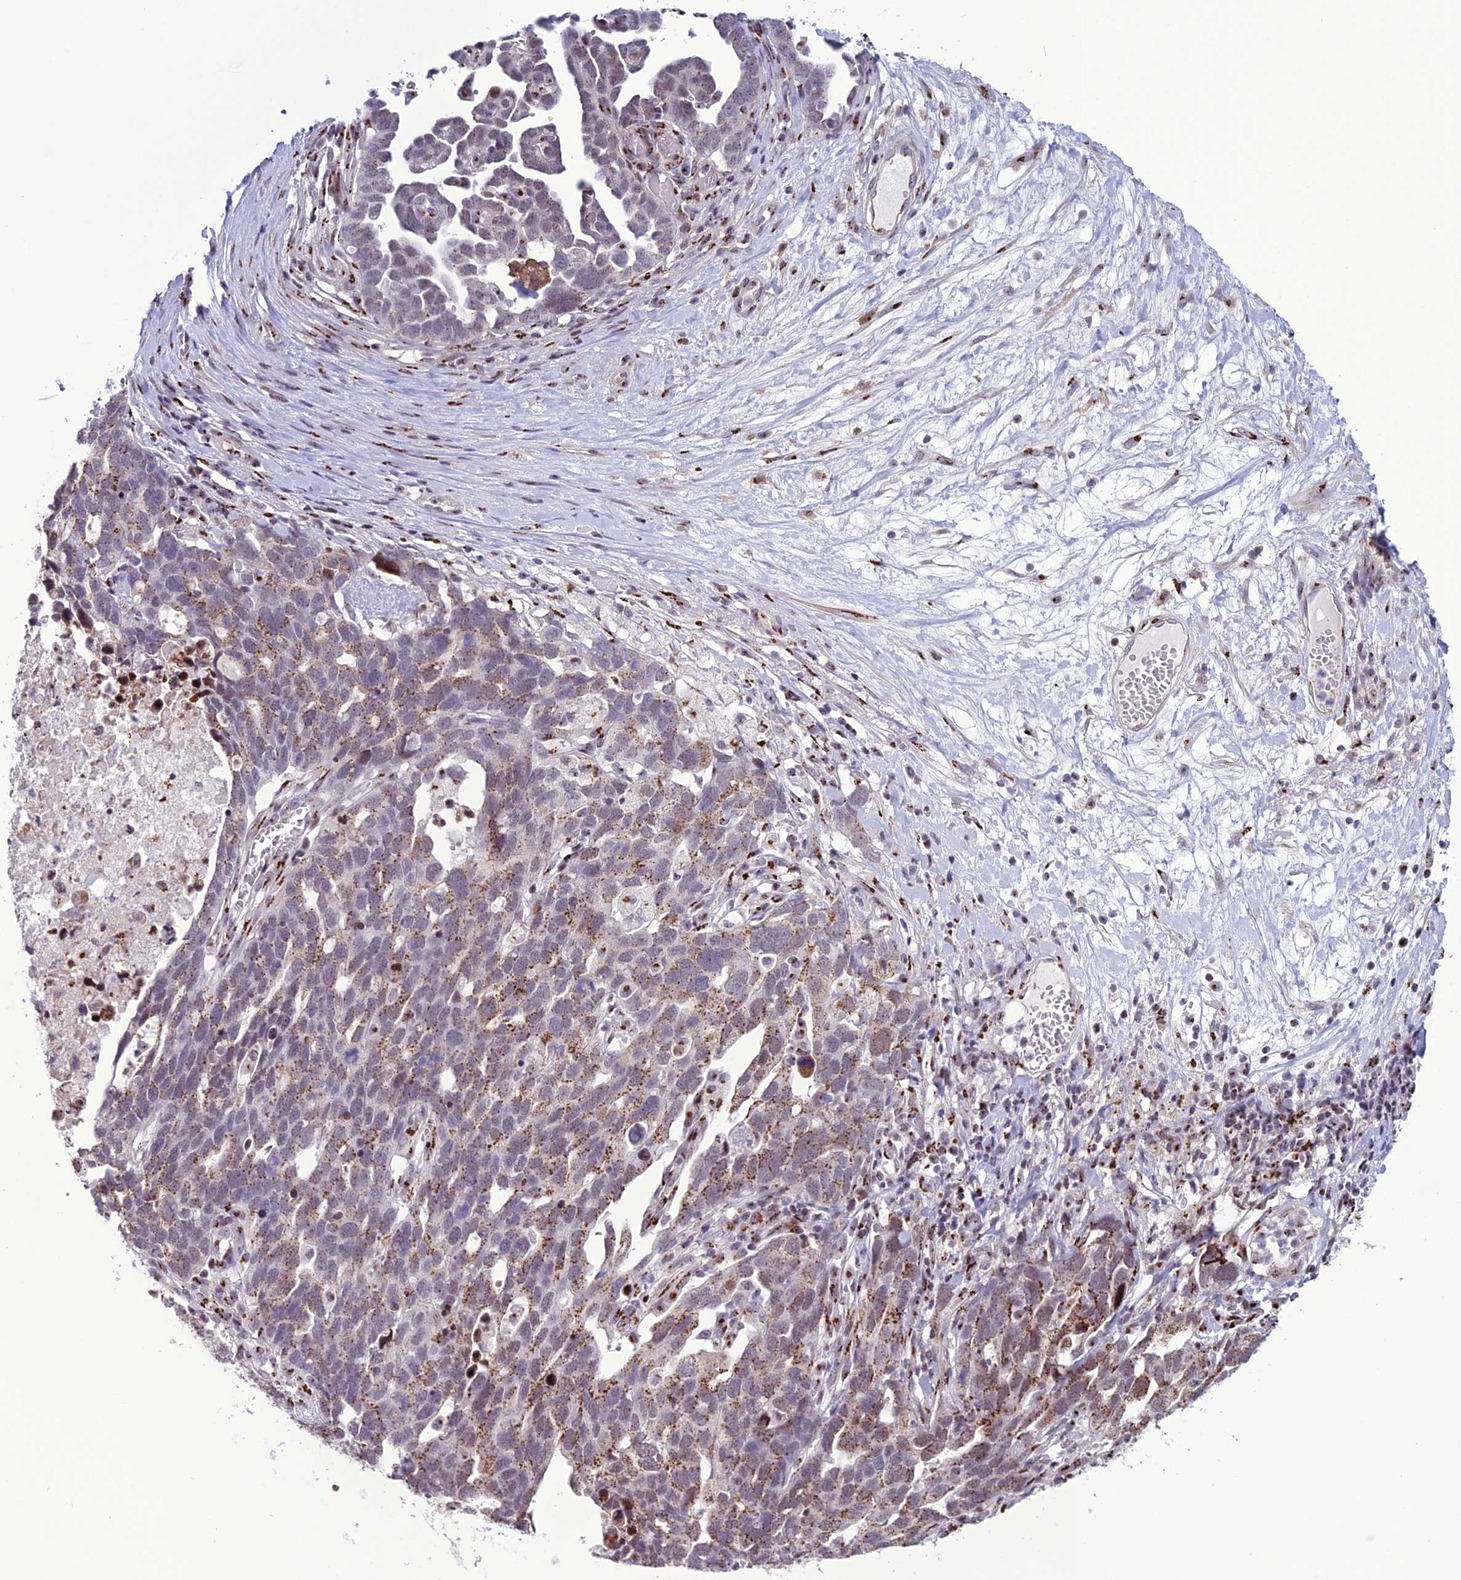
{"staining": {"intensity": "moderate", "quantity": ">75%", "location": "cytoplasmic/membranous"}, "tissue": "ovarian cancer", "cell_type": "Tumor cells", "image_type": "cancer", "snomed": [{"axis": "morphology", "description": "Cystadenocarcinoma, serous, NOS"}, {"axis": "topography", "description": "Ovary"}], "caption": "Immunohistochemical staining of human ovarian cancer demonstrates moderate cytoplasmic/membranous protein positivity in about >75% of tumor cells.", "gene": "PLEKHA4", "patient": {"sex": "female", "age": 54}}